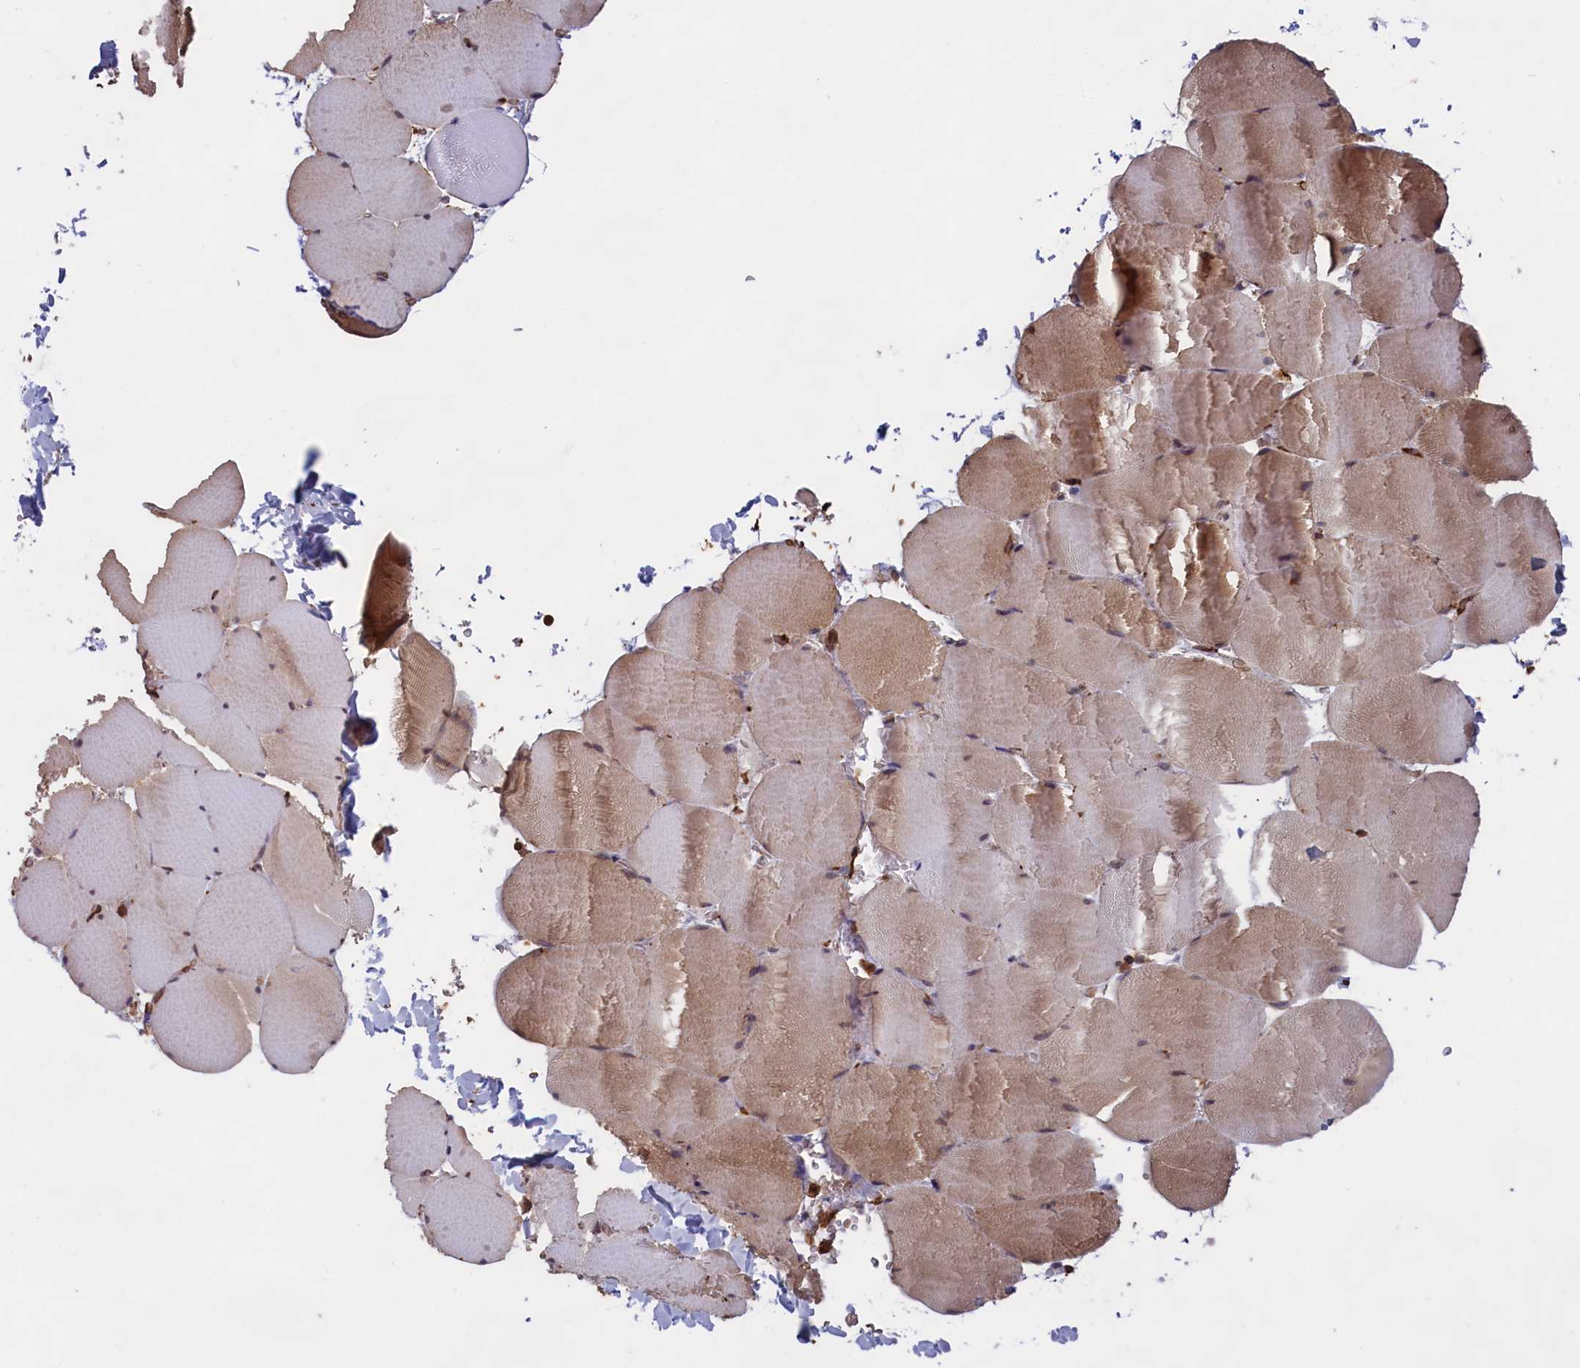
{"staining": {"intensity": "moderate", "quantity": "25%-75%", "location": "cytoplasmic/membranous"}, "tissue": "skeletal muscle", "cell_type": "Myocytes", "image_type": "normal", "snomed": [{"axis": "morphology", "description": "Normal tissue, NOS"}, {"axis": "topography", "description": "Skeletal muscle"}, {"axis": "topography", "description": "Head-Neck"}], "caption": "Skeletal muscle was stained to show a protein in brown. There is medium levels of moderate cytoplasmic/membranous staining in about 25%-75% of myocytes. The protein is stained brown, and the nuclei are stained in blue (DAB IHC with brightfield microscopy, high magnification).", "gene": "CCDC124", "patient": {"sex": "male", "age": 66}}